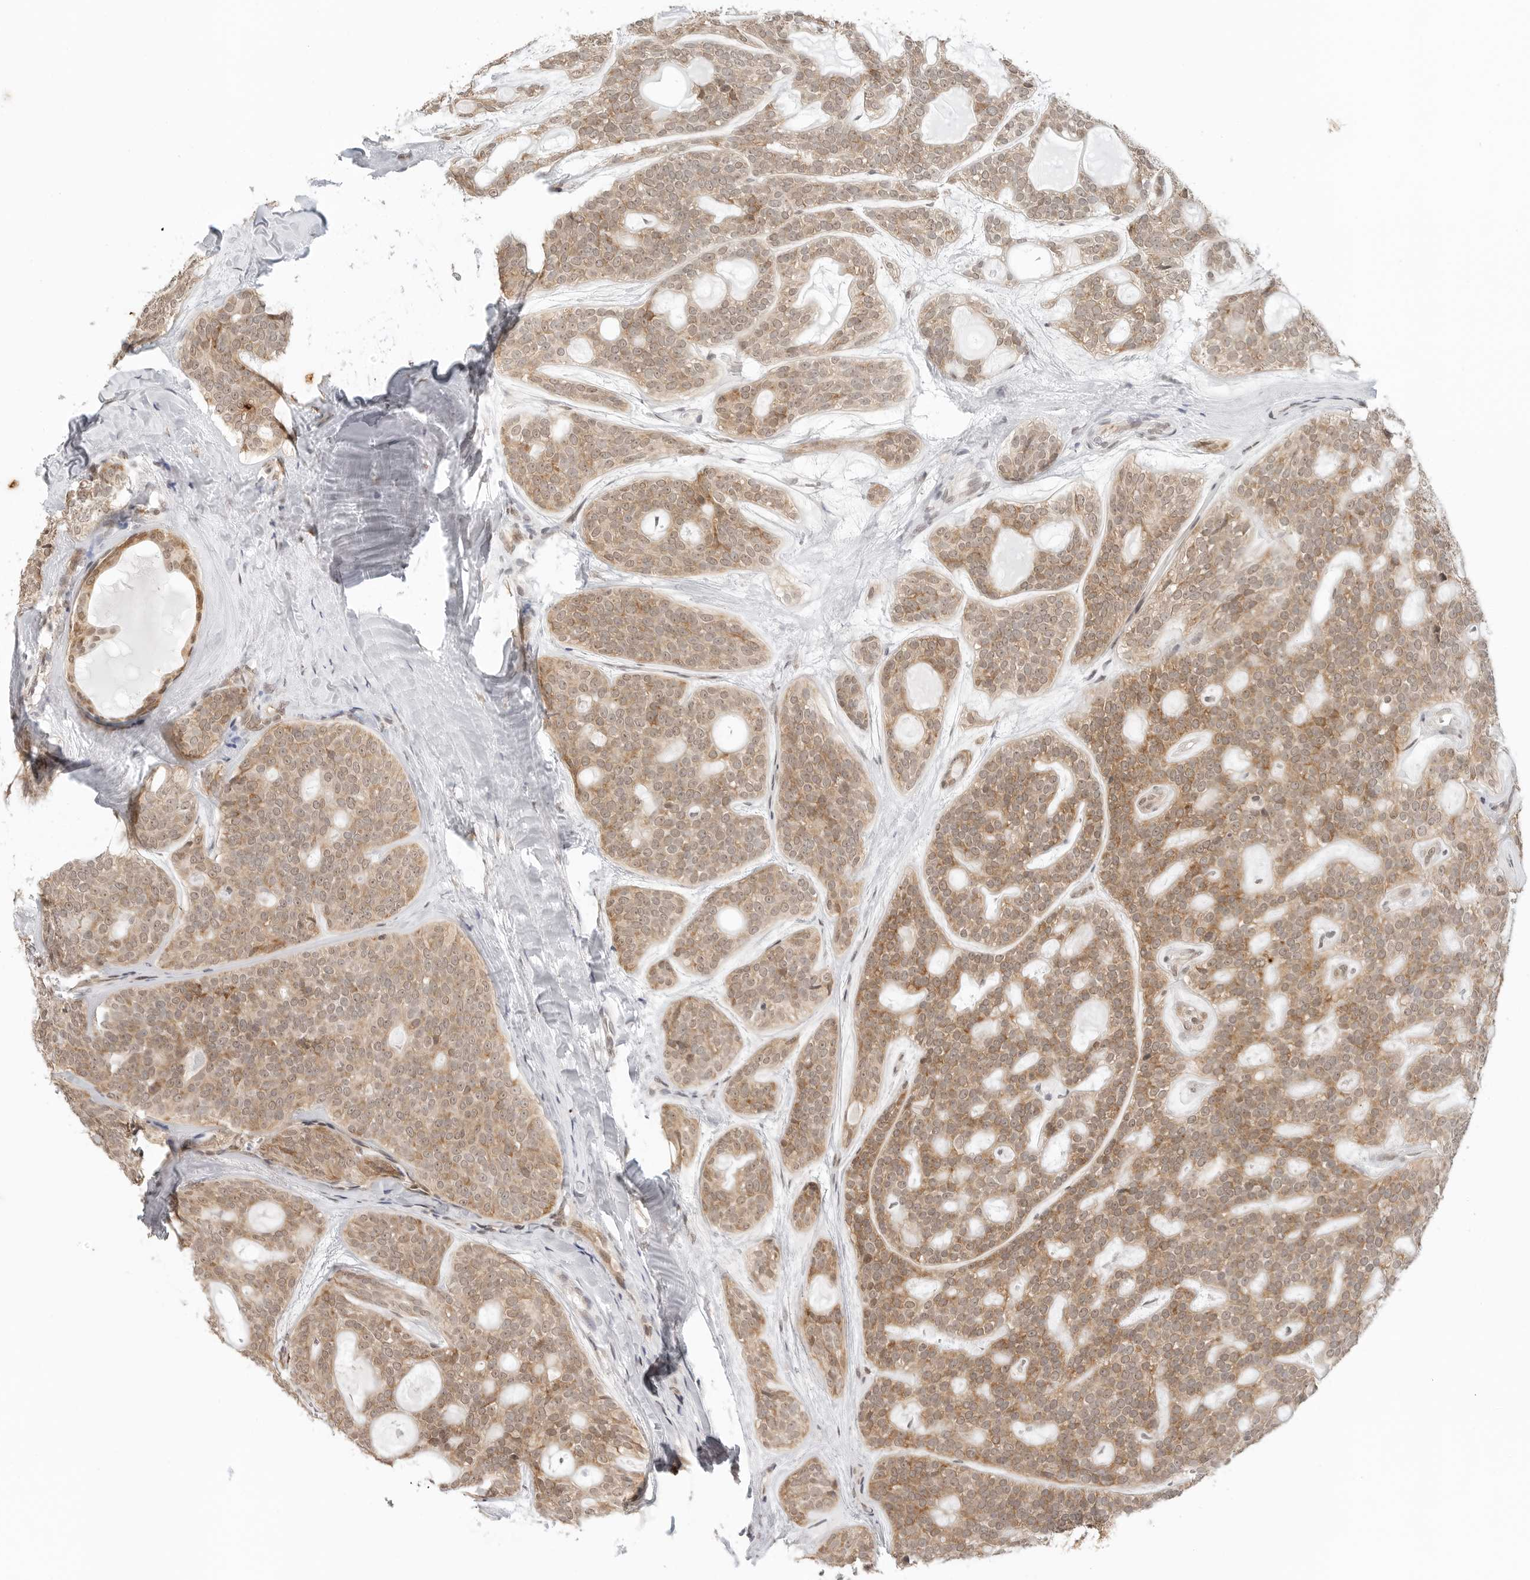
{"staining": {"intensity": "moderate", "quantity": ">75%", "location": "cytoplasmic/membranous"}, "tissue": "head and neck cancer", "cell_type": "Tumor cells", "image_type": "cancer", "snomed": [{"axis": "morphology", "description": "Adenocarcinoma, NOS"}, {"axis": "topography", "description": "Head-Neck"}], "caption": "Immunohistochemistry histopathology image of neoplastic tissue: human head and neck cancer stained using immunohistochemistry displays medium levels of moderate protein expression localized specifically in the cytoplasmic/membranous of tumor cells, appearing as a cytoplasmic/membranous brown color.", "gene": "METAP1", "patient": {"sex": "male", "age": 66}}